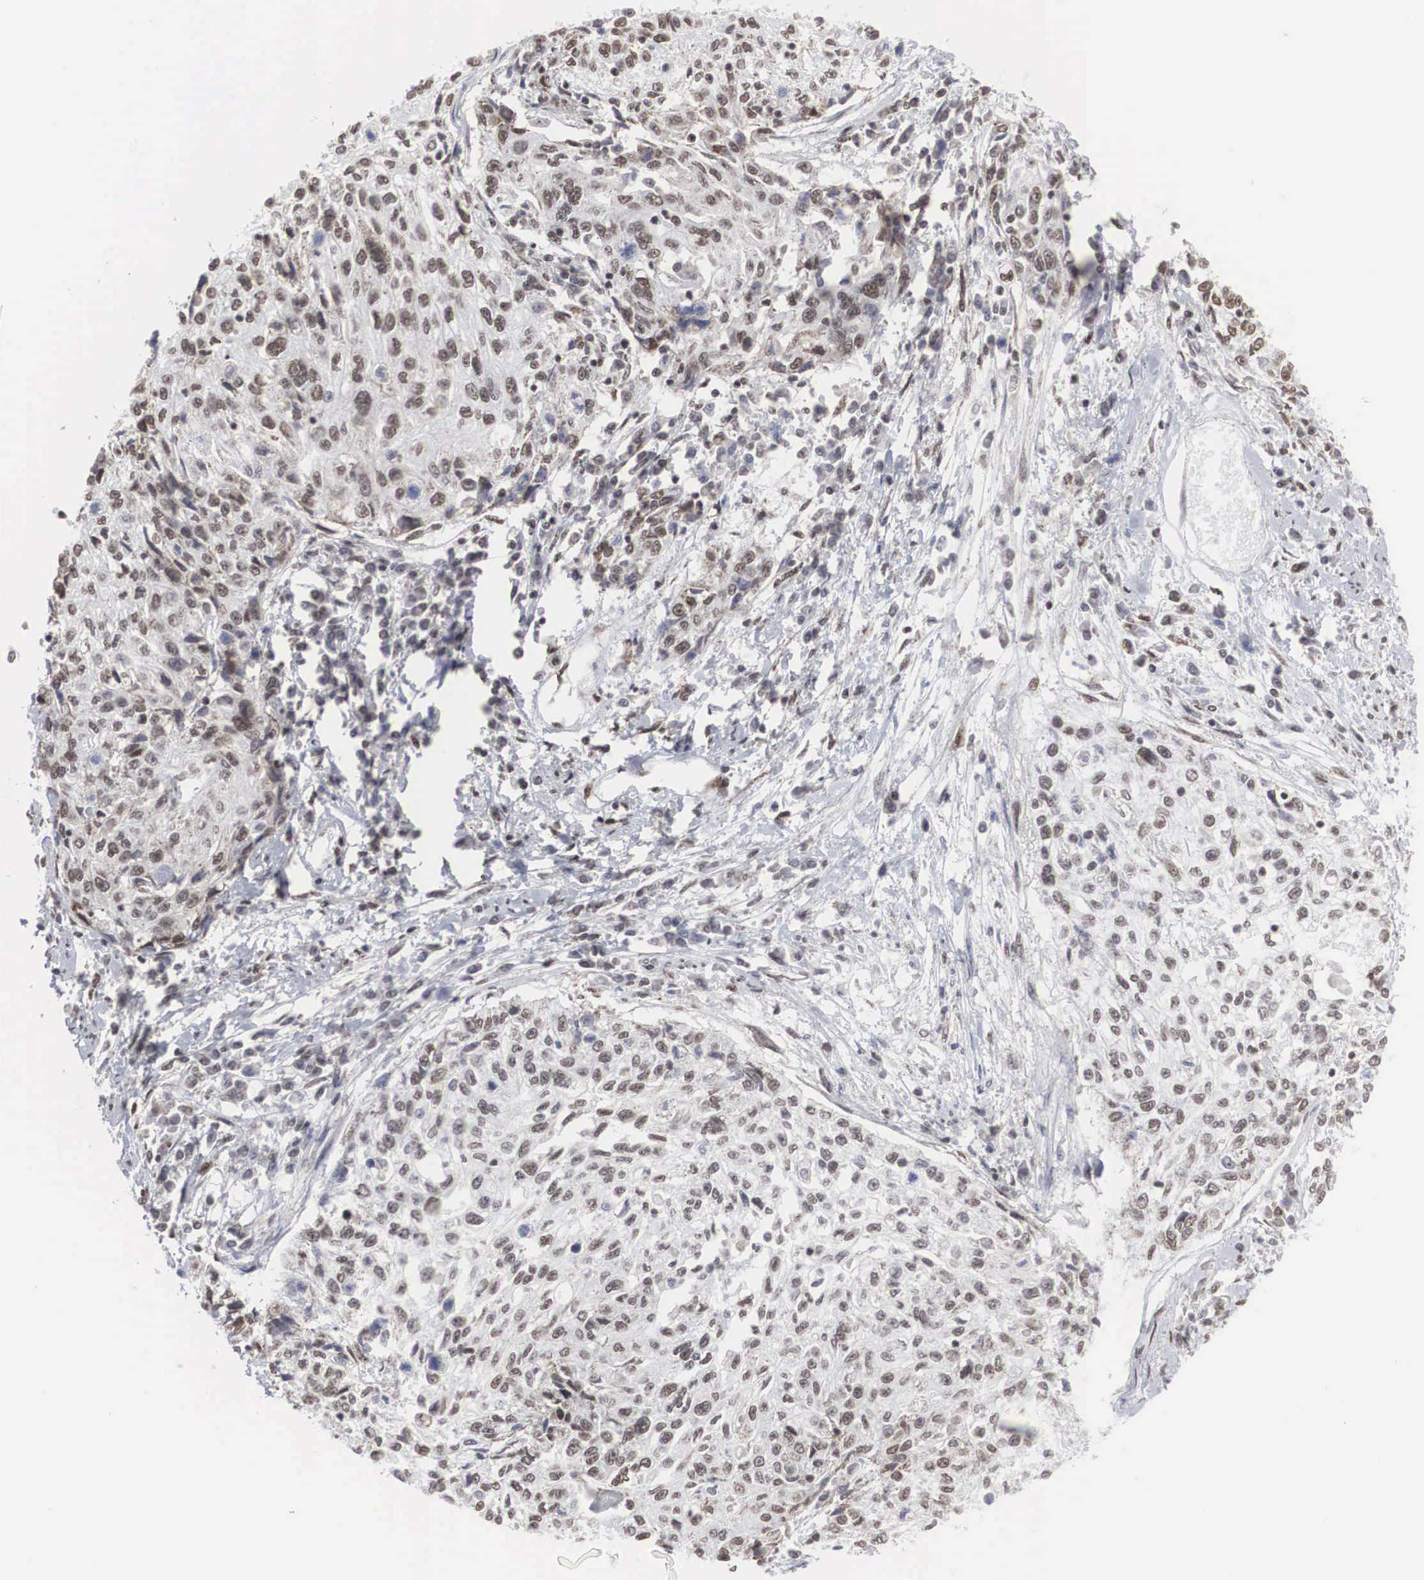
{"staining": {"intensity": "weak", "quantity": "25%-75%", "location": "nuclear"}, "tissue": "cervical cancer", "cell_type": "Tumor cells", "image_type": "cancer", "snomed": [{"axis": "morphology", "description": "Squamous cell carcinoma, NOS"}, {"axis": "topography", "description": "Cervix"}], "caption": "An image showing weak nuclear positivity in approximately 25%-75% of tumor cells in cervical cancer (squamous cell carcinoma), as visualized by brown immunohistochemical staining.", "gene": "AUTS2", "patient": {"sex": "female", "age": 57}}